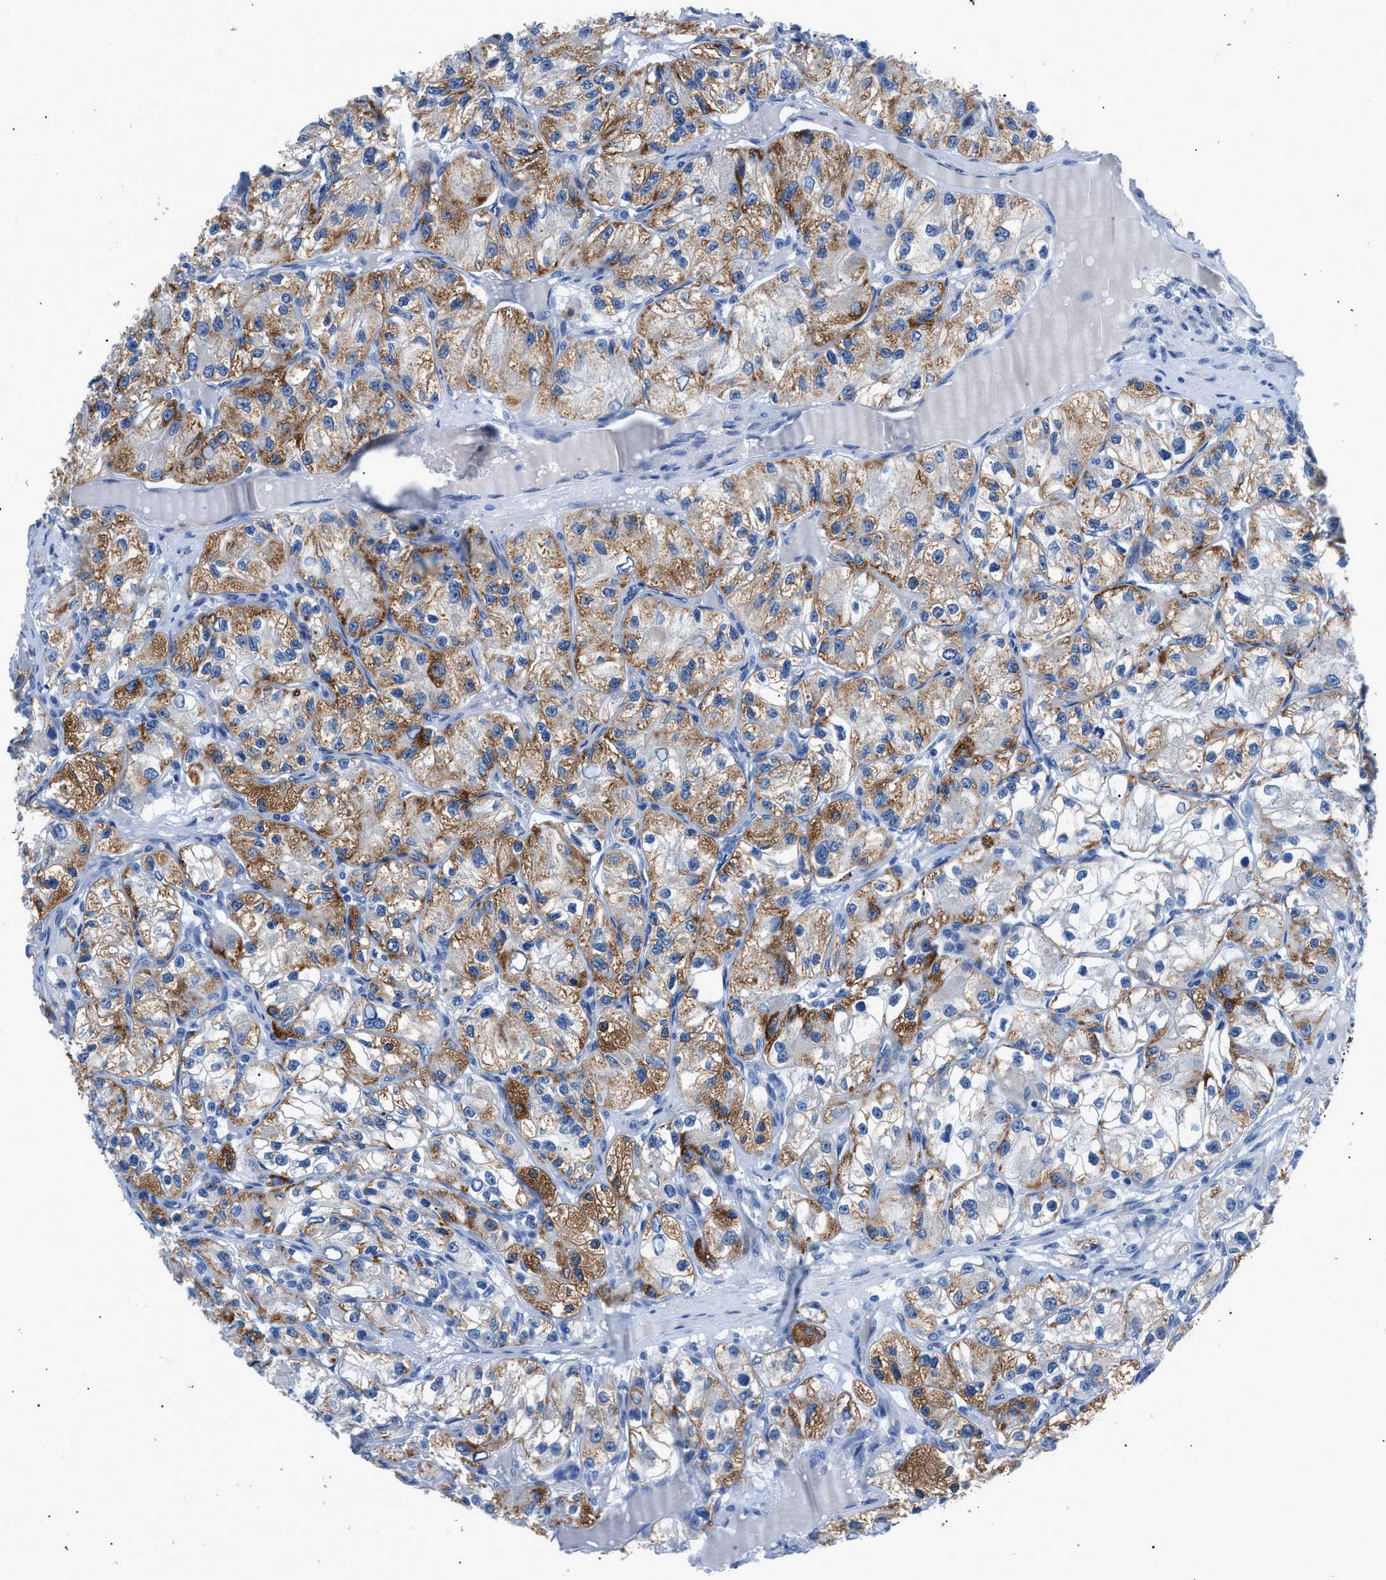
{"staining": {"intensity": "strong", "quantity": ">75%", "location": "cytoplasmic/membranous"}, "tissue": "renal cancer", "cell_type": "Tumor cells", "image_type": "cancer", "snomed": [{"axis": "morphology", "description": "Adenocarcinoma, NOS"}, {"axis": "topography", "description": "Kidney"}], "caption": "About >75% of tumor cells in human renal cancer reveal strong cytoplasmic/membranous protein expression as visualized by brown immunohistochemical staining.", "gene": "UAP1", "patient": {"sex": "female", "age": 57}}